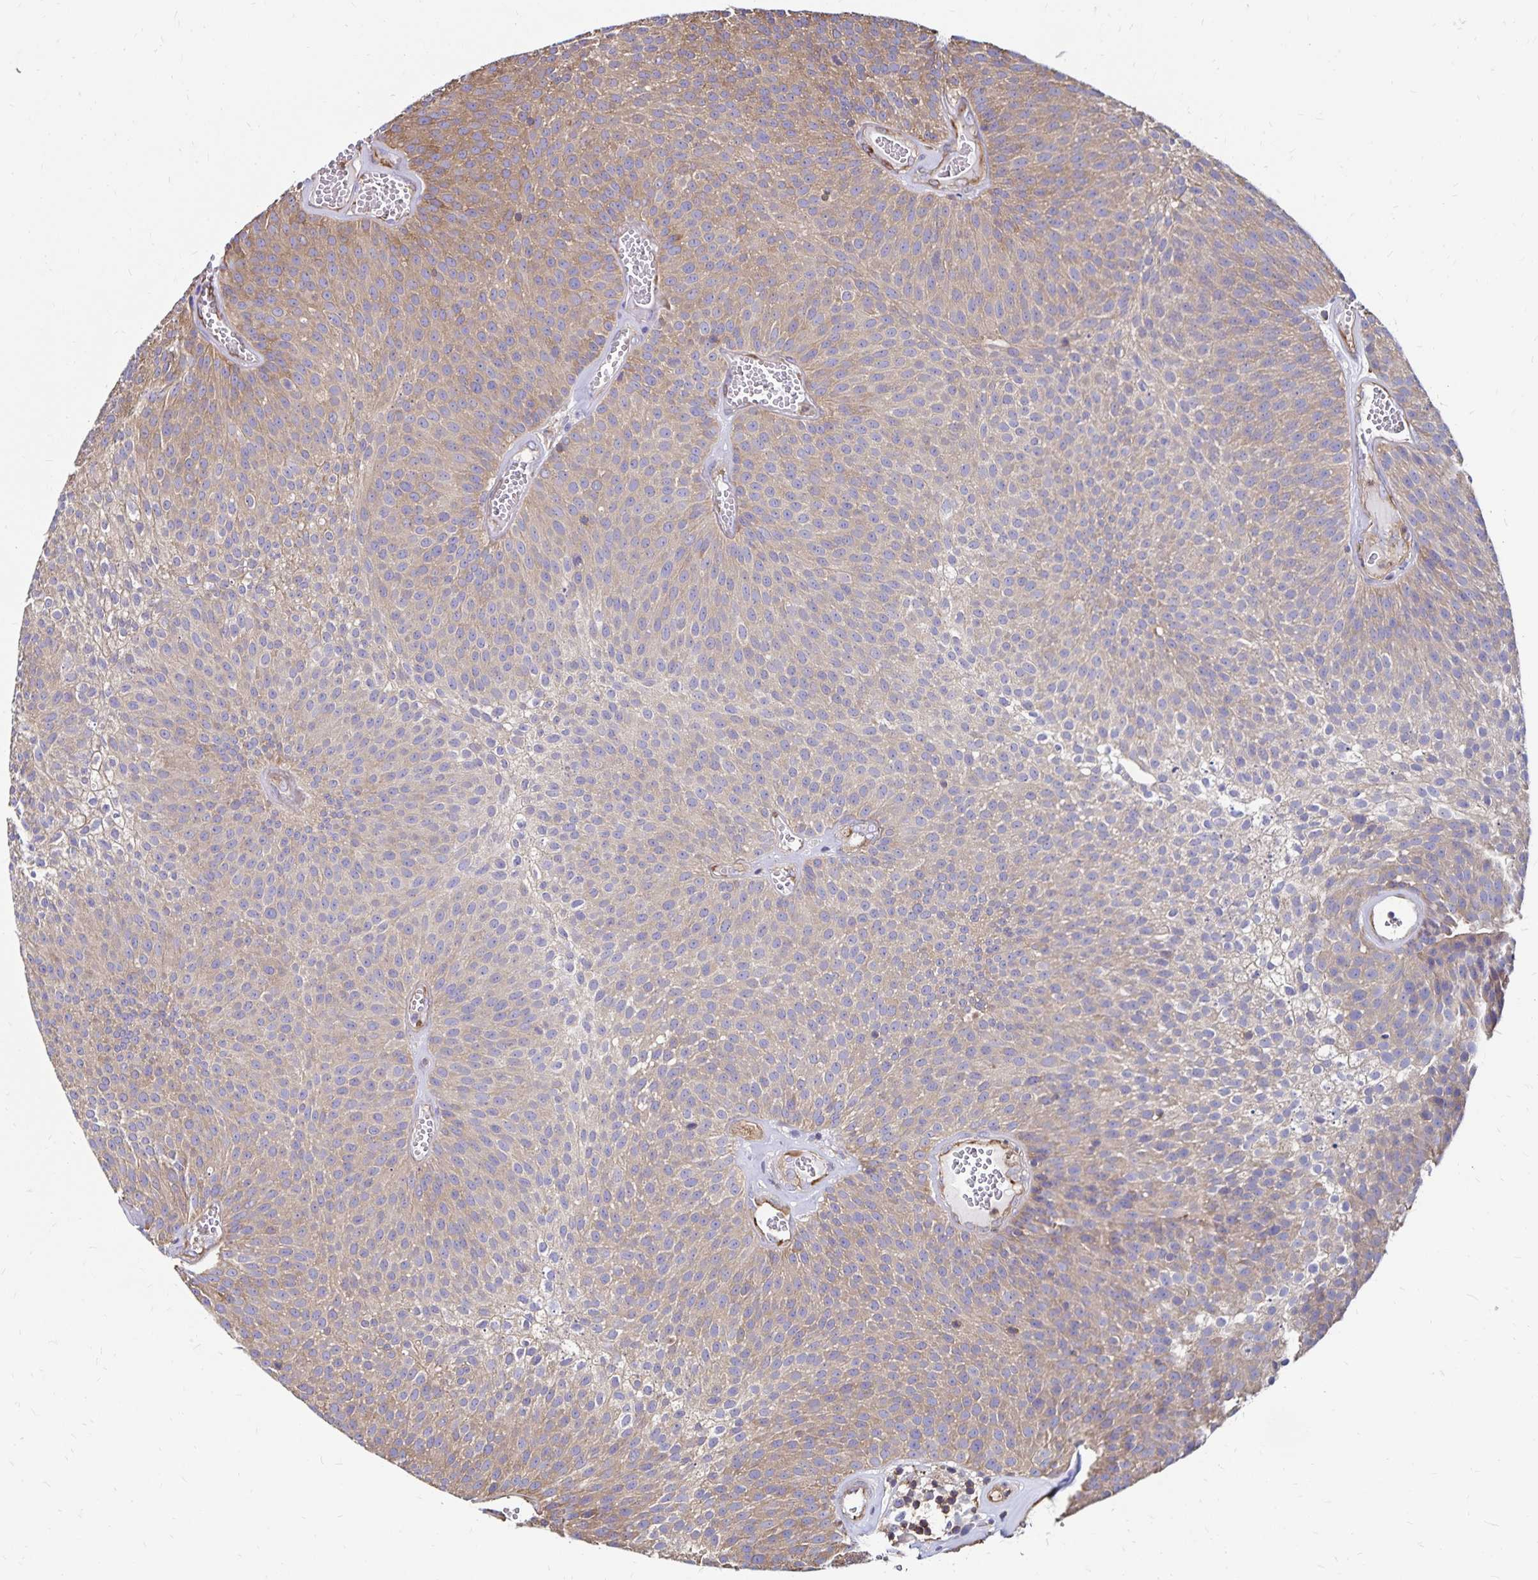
{"staining": {"intensity": "moderate", "quantity": ">75%", "location": "cytoplasmic/membranous"}, "tissue": "urothelial cancer", "cell_type": "Tumor cells", "image_type": "cancer", "snomed": [{"axis": "morphology", "description": "Urothelial carcinoma, Low grade"}, {"axis": "topography", "description": "Urinary bladder"}], "caption": "Immunohistochemistry (IHC) of urothelial carcinoma (low-grade) reveals medium levels of moderate cytoplasmic/membranous staining in approximately >75% of tumor cells.", "gene": "RPRML", "patient": {"sex": "female", "age": 79}}